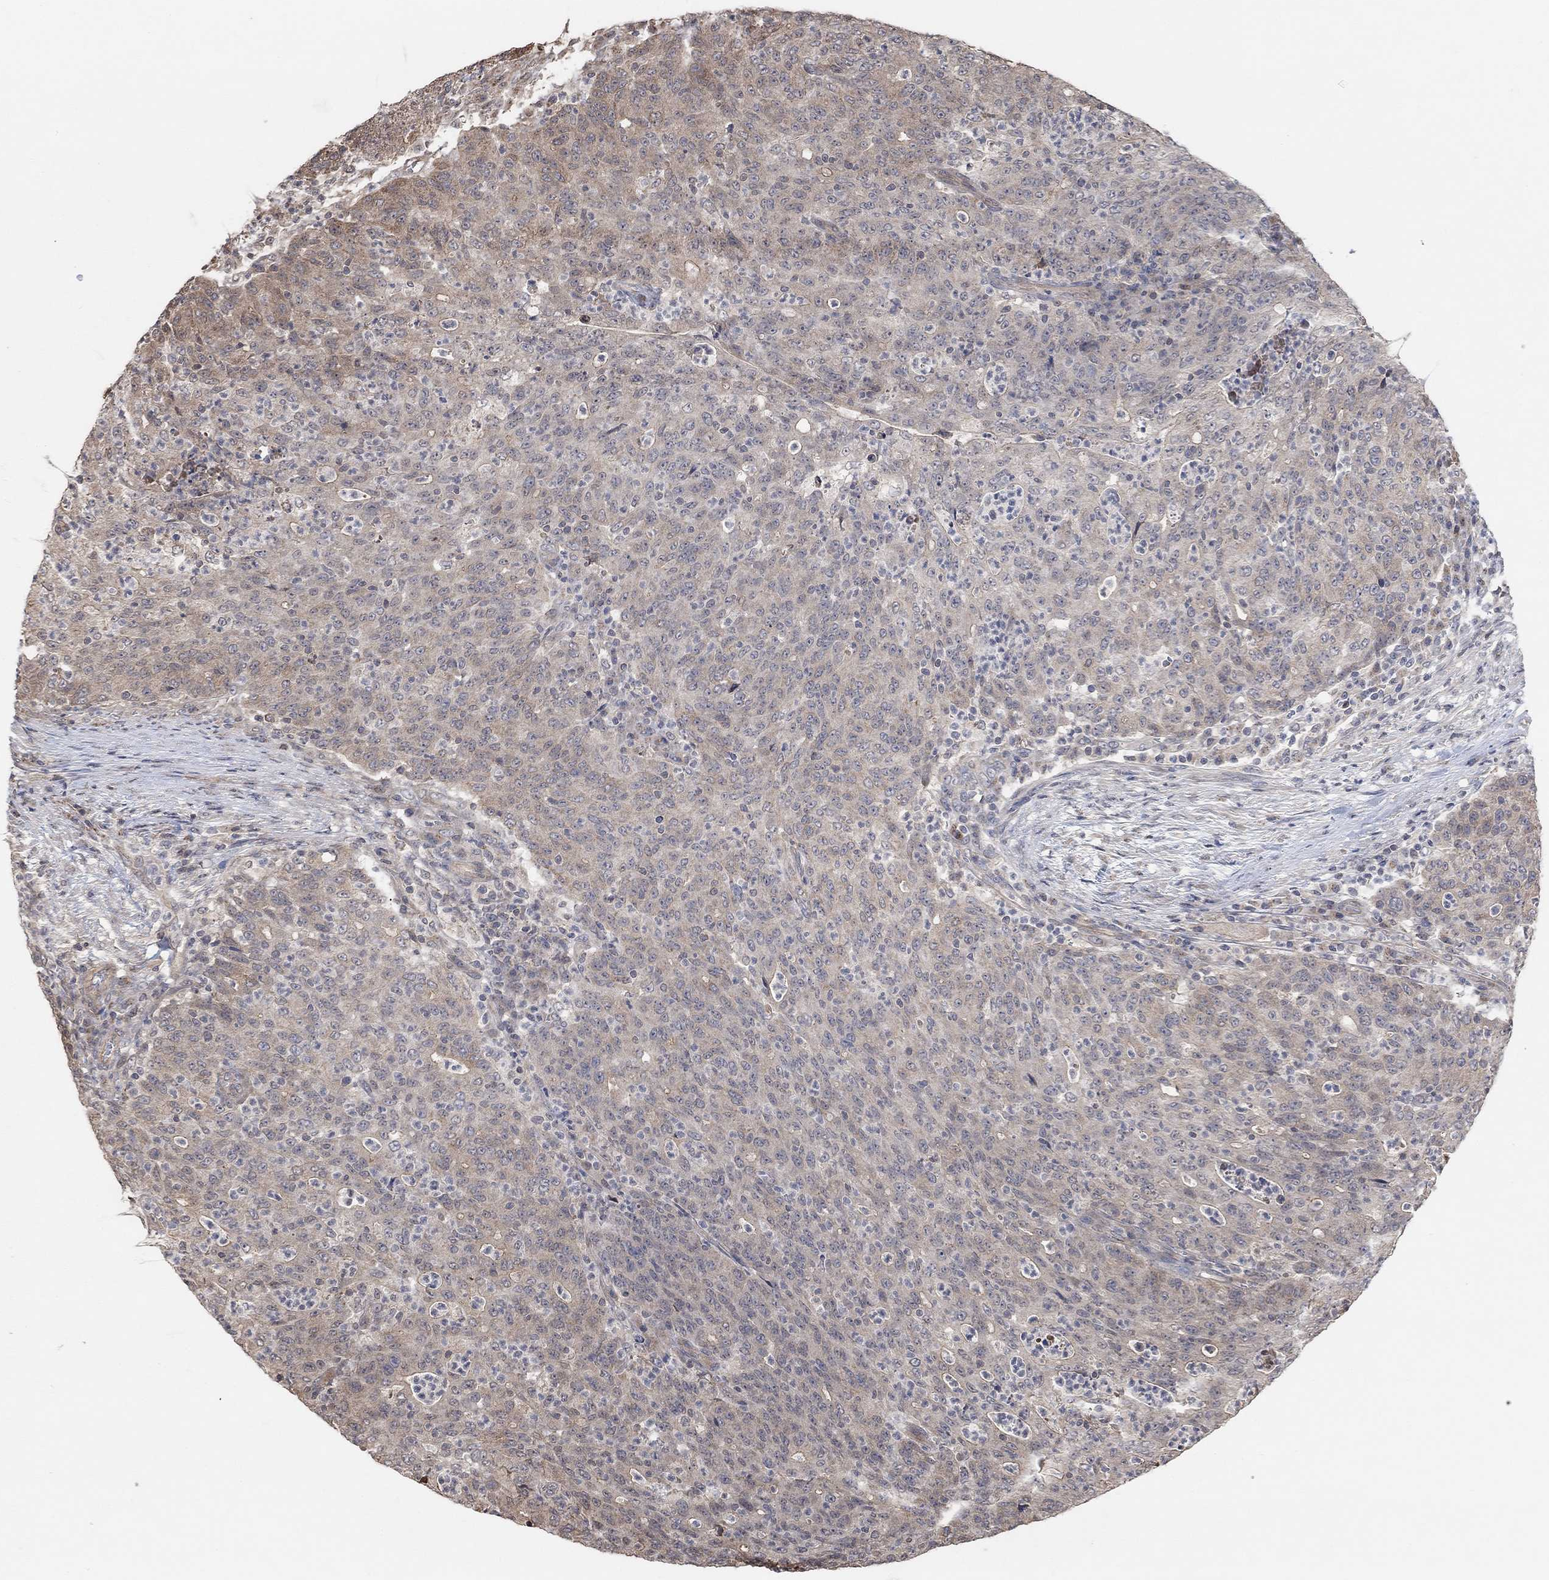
{"staining": {"intensity": "weak", "quantity": "25%-75%", "location": "cytoplasmic/membranous"}, "tissue": "colorectal cancer", "cell_type": "Tumor cells", "image_type": "cancer", "snomed": [{"axis": "morphology", "description": "Adenocarcinoma, NOS"}, {"axis": "topography", "description": "Colon"}], "caption": "Immunohistochemical staining of adenocarcinoma (colorectal) displays low levels of weak cytoplasmic/membranous expression in about 25%-75% of tumor cells.", "gene": "UNC5B", "patient": {"sex": "male", "age": 70}}